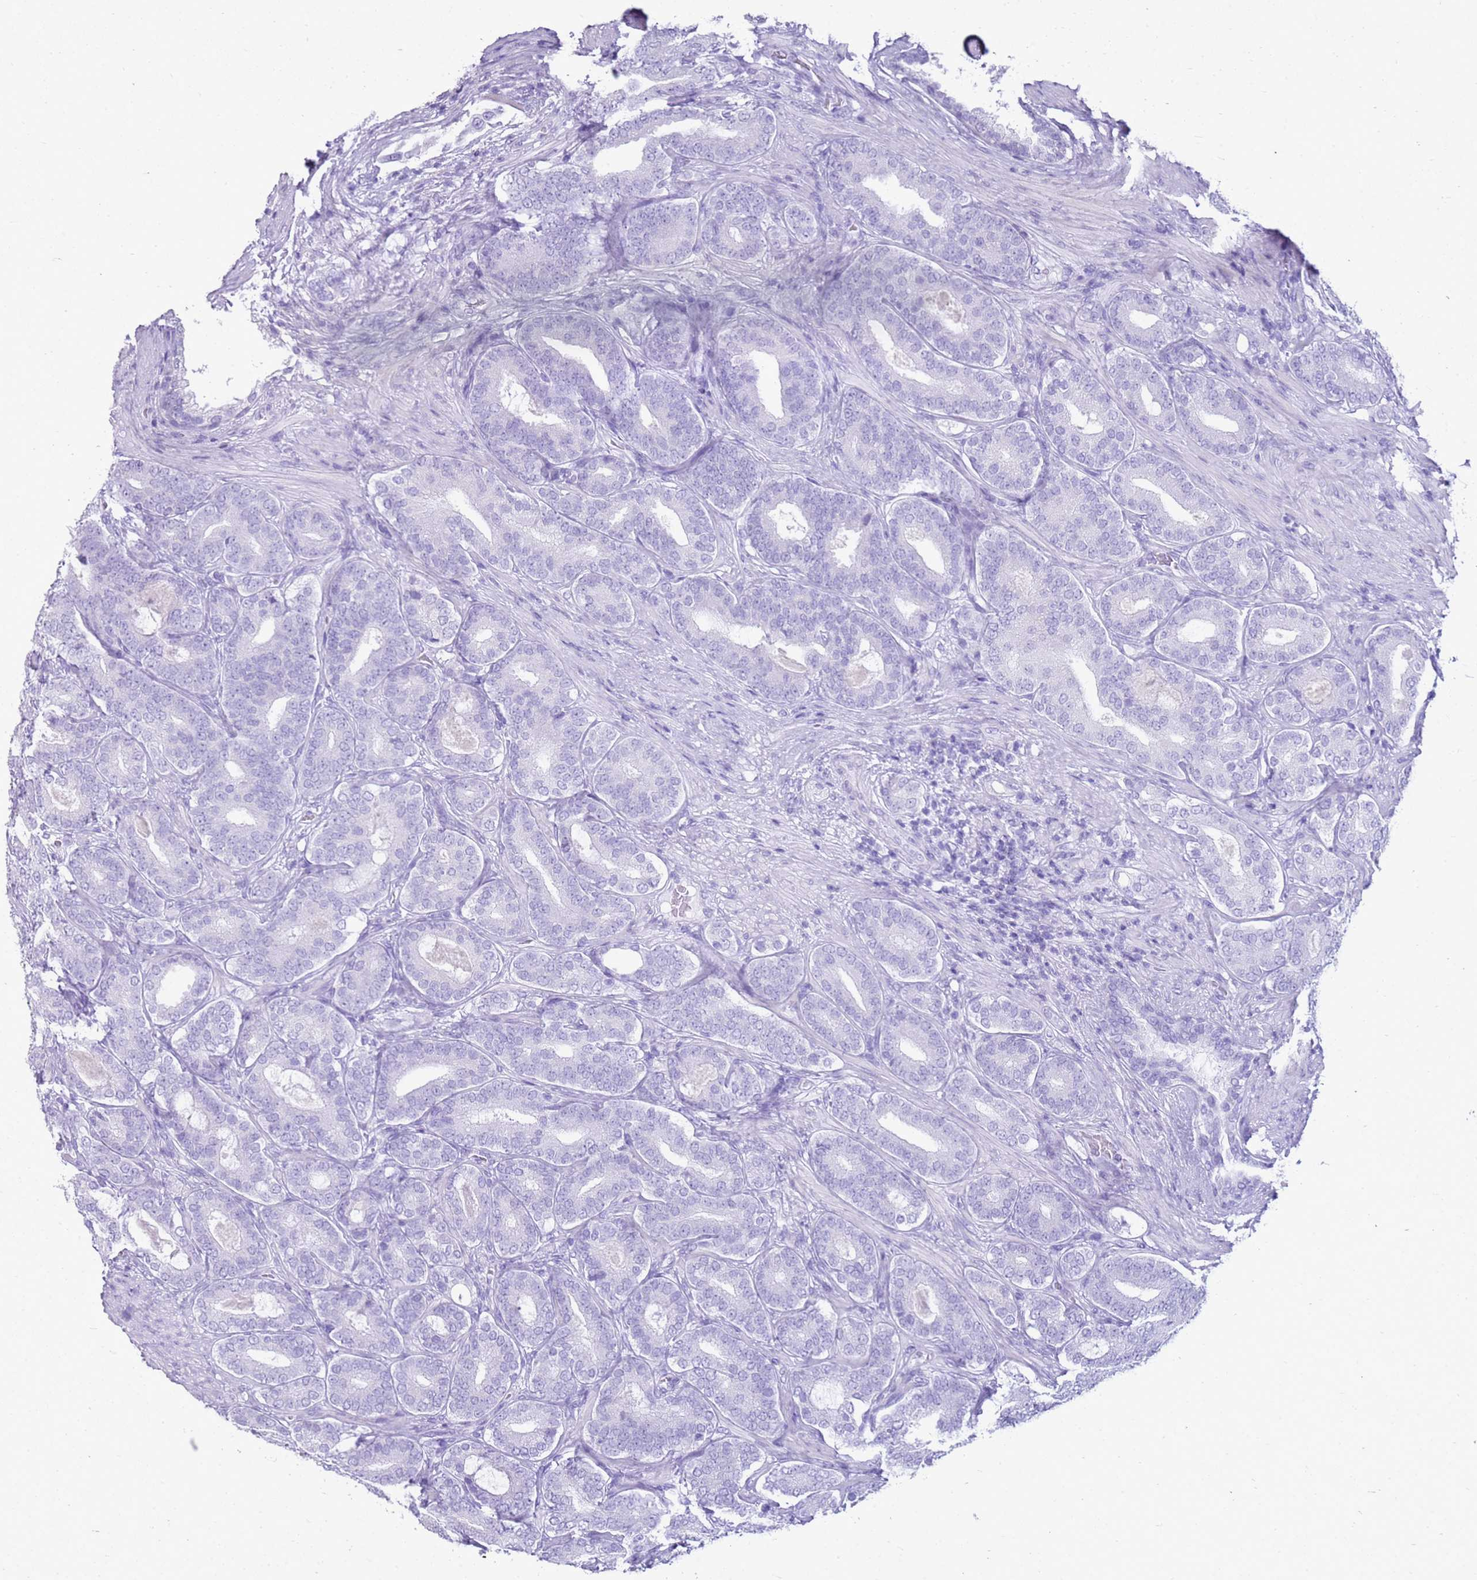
{"staining": {"intensity": "negative", "quantity": "none", "location": "none"}, "tissue": "prostate cancer", "cell_type": "Tumor cells", "image_type": "cancer", "snomed": [{"axis": "morphology", "description": "Adenocarcinoma, High grade"}, {"axis": "topography", "description": "Prostate"}], "caption": "High power microscopy image of an IHC micrograph of prostate cancer (adenocarcinoma (high-grade)), revealing no significant positivity in tumor cells.", "gene": "CA8", "patient": {"sex": "male", "age": 60}}